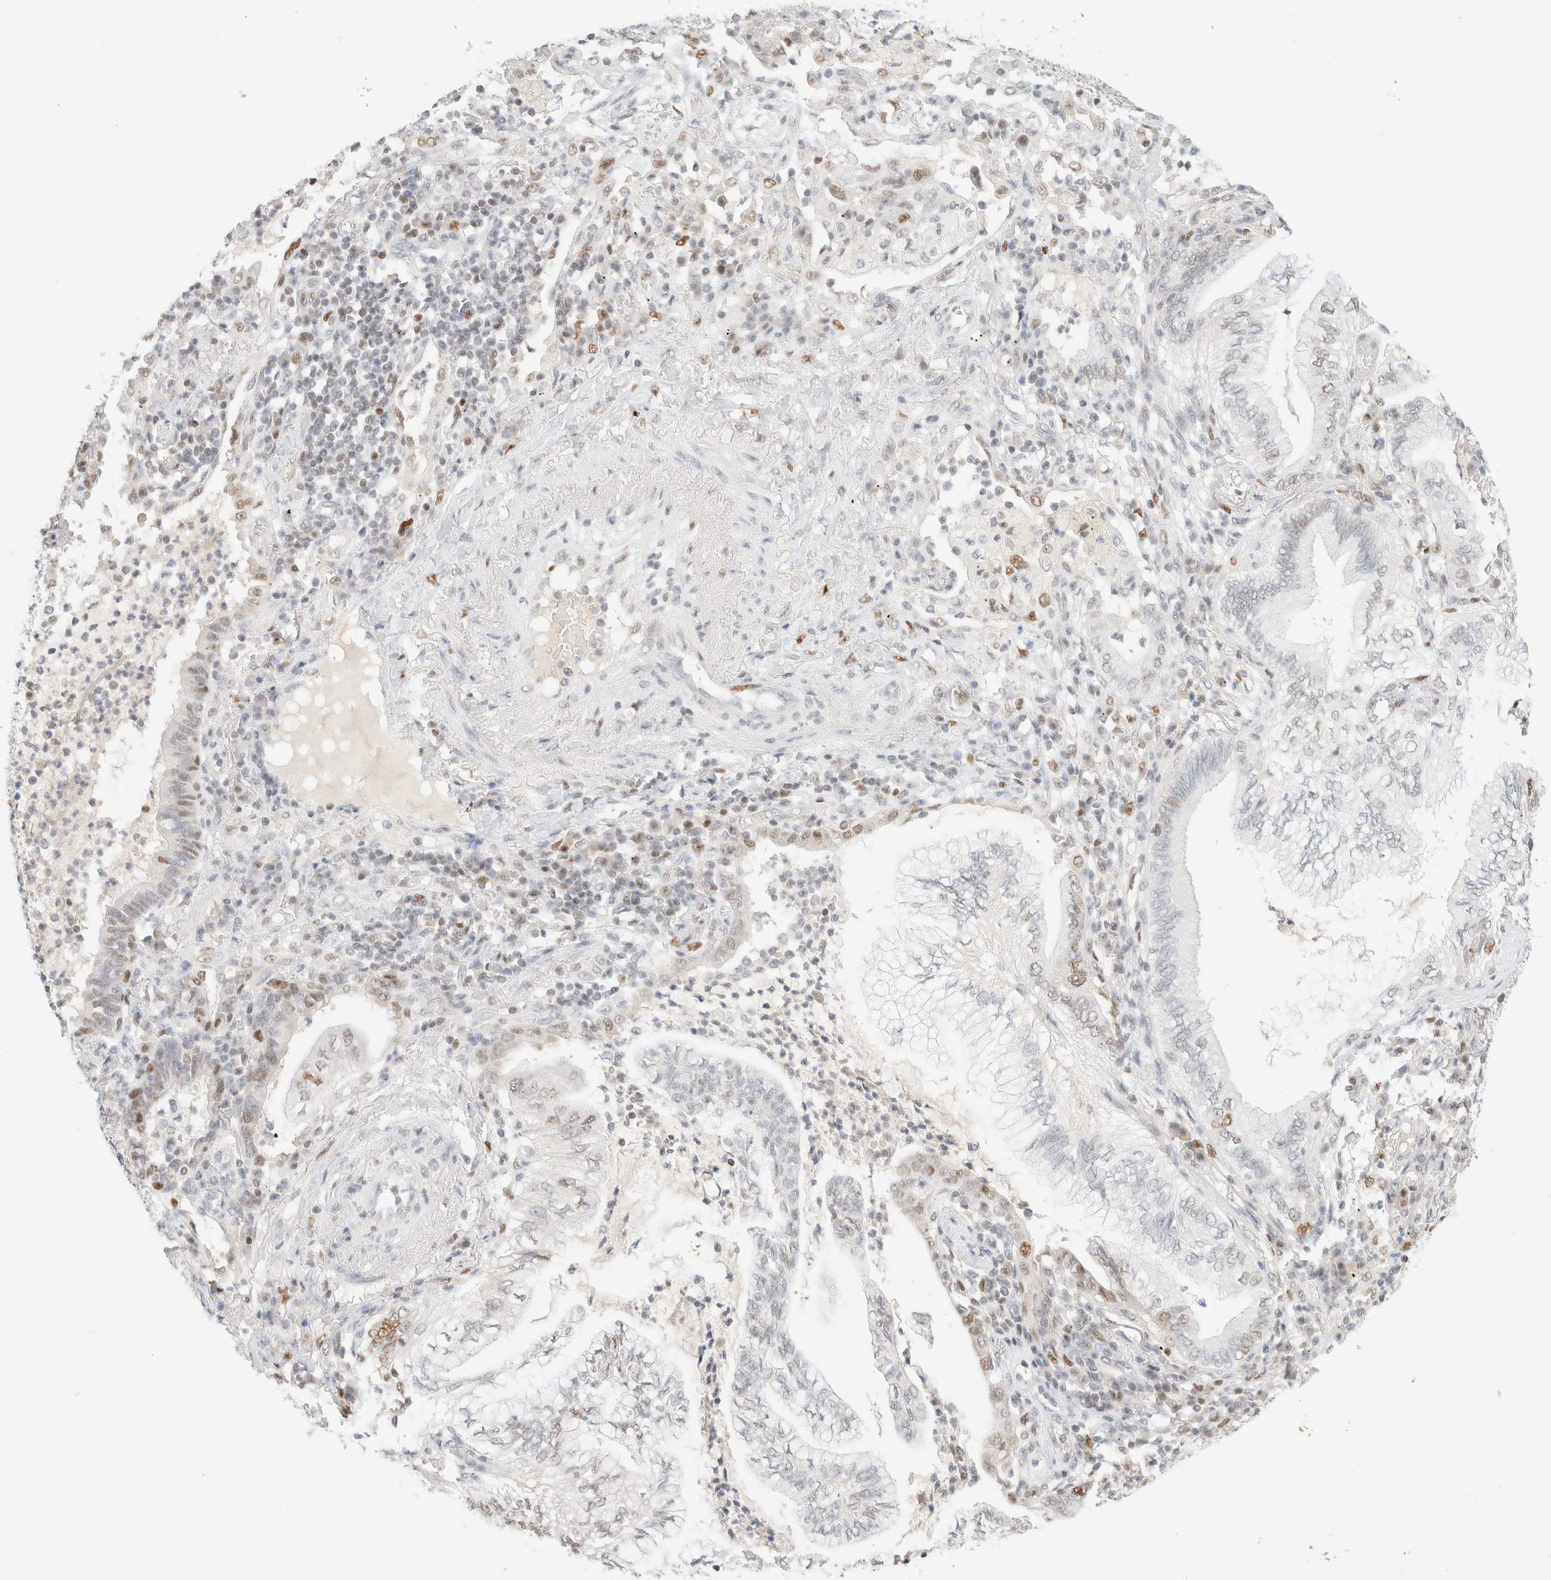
{"staining": {"intensity": "weak", "quantity": "<25%", "location": "nuclear"}, "tissue": "lung cancer", "cell_type": "Tumor cells", "image_type": "cancer", "snomed": [{"axis": "morphology", "description": "Normal tissue, NOS"}, {"axis": "morphology", "description": "Adenocarcinoma, NOS"}, {"axis": "topography", "description": "Bronchus"}, {"axis": "topography", "description": "Lung"}], "caption": "The histopathology image exhibits no significant expression in tumor cells of lung cancer (adenocarcinoma).", "gene": "DDB2", "patient": {"sex": "female", "age": 70}}